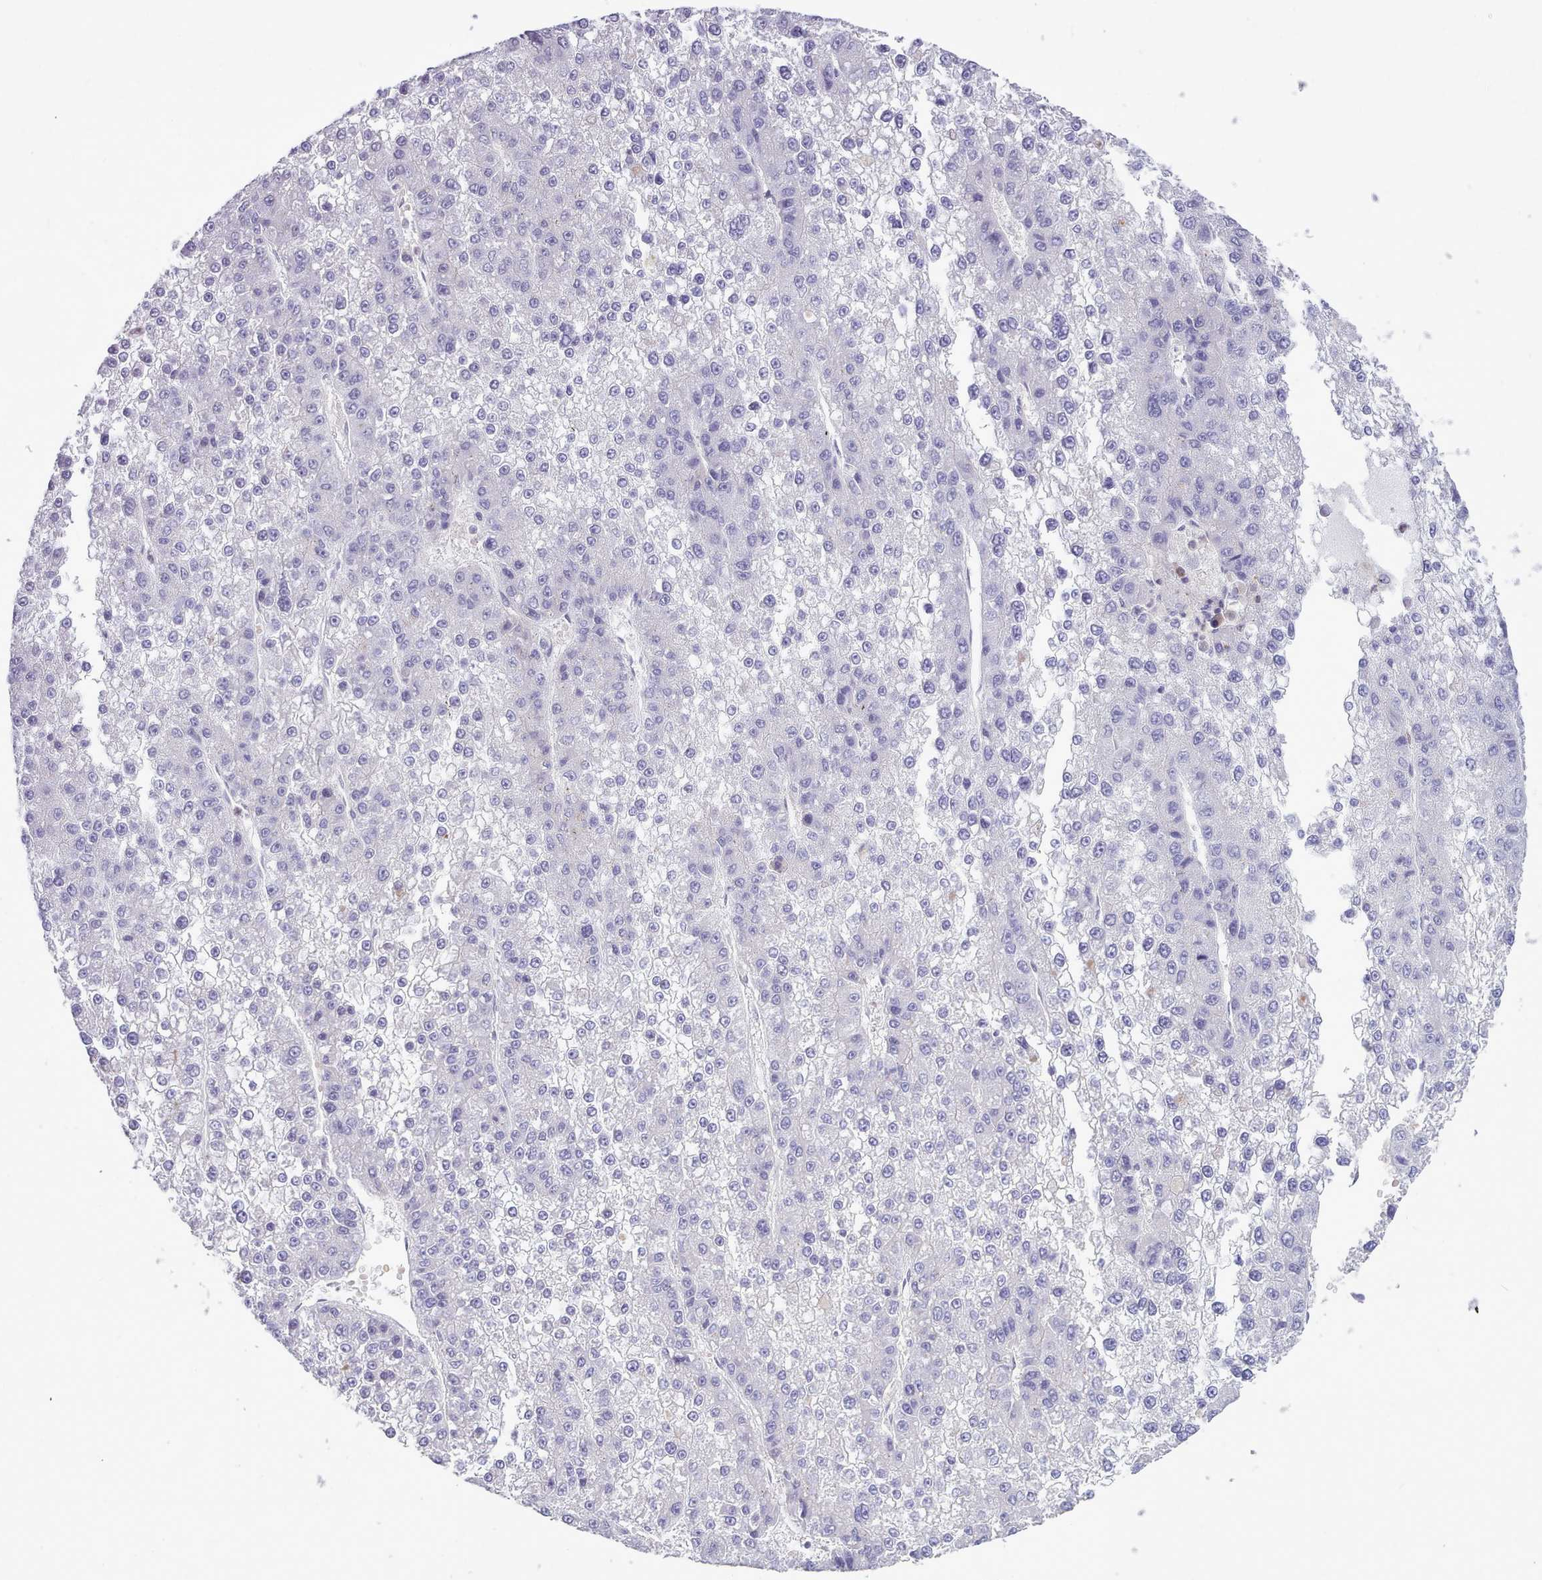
{"staining": {"intensity": "negative", "quantity": "none", "location": "none"}, "tissue": "liver cancer", "cell_type": "Tumor cells", "image_type": "cancer", "snomed": [{"axis": "morphology", "description": "Carcinoma, Hepatocellular, NOS"}, {"axis": "topography", "description": "Liver"}], "caption": "Immunohistochemistry histopathology image of neoplastic tissue: human liver hepatocellular carcinoma stained with DAB (3,3'-diaminobenzidine) displays no significant protein expression in tumor cells.", "gene": "NKX1-2", "patient": {"sex": "female", "age": 73}}